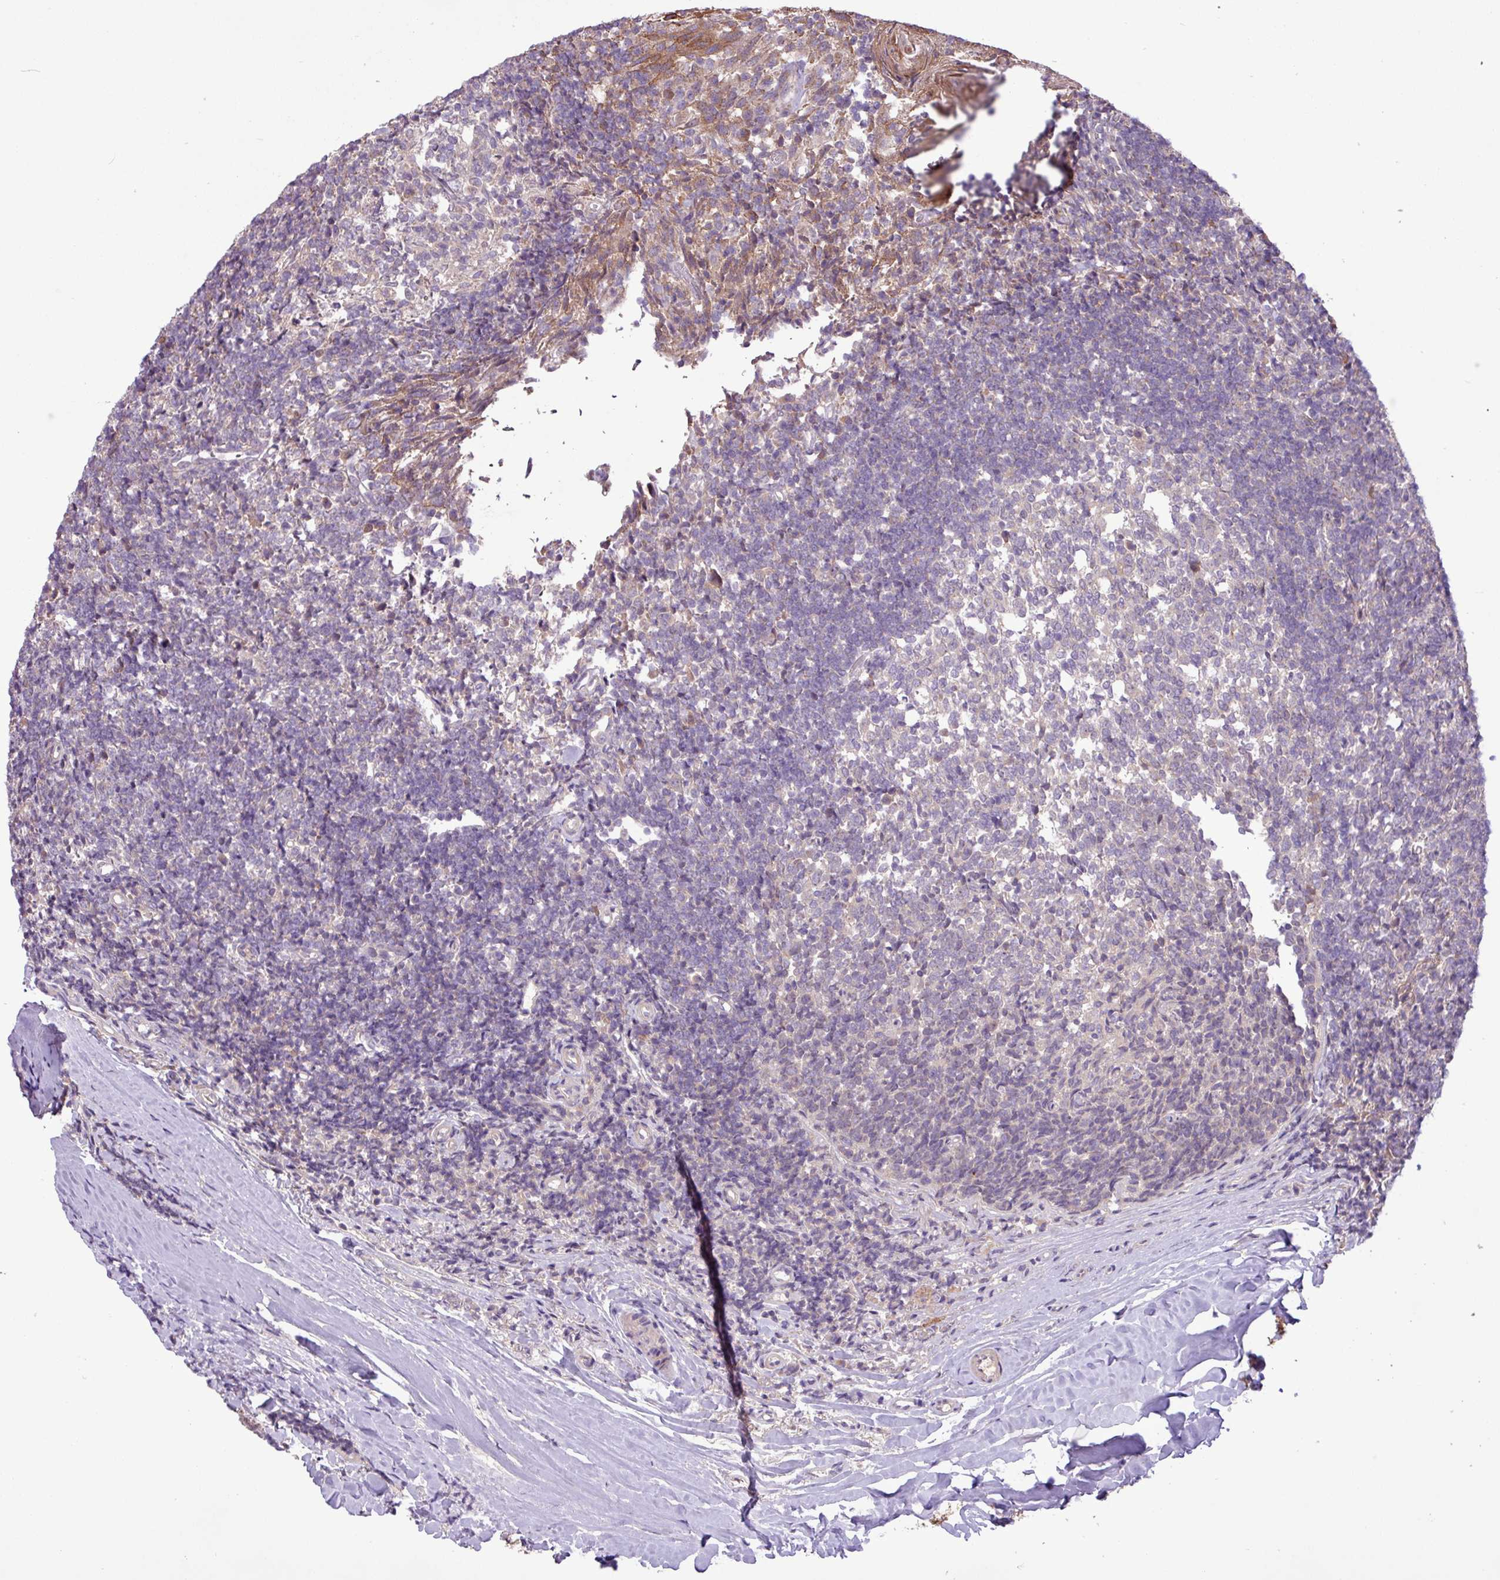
{"staining": {"intensity": "negative", "quantity": "none", "location": "none"}, "tissue": "tonsil", "cell_type": "Germinal center cells", "image_type": "normal", "snomed": [{"axis": "morphology", "description": "Normal tissue, NOS"}, {"axis": "topography", "description": "Tonsil"}], "caption": "IHC histopathology image of benign tonsil stained for a protein (brown), which shows no expression in germinal center cells.", "gene": "TIMM10B", "patient": {"sex": "female", "age": 10}}